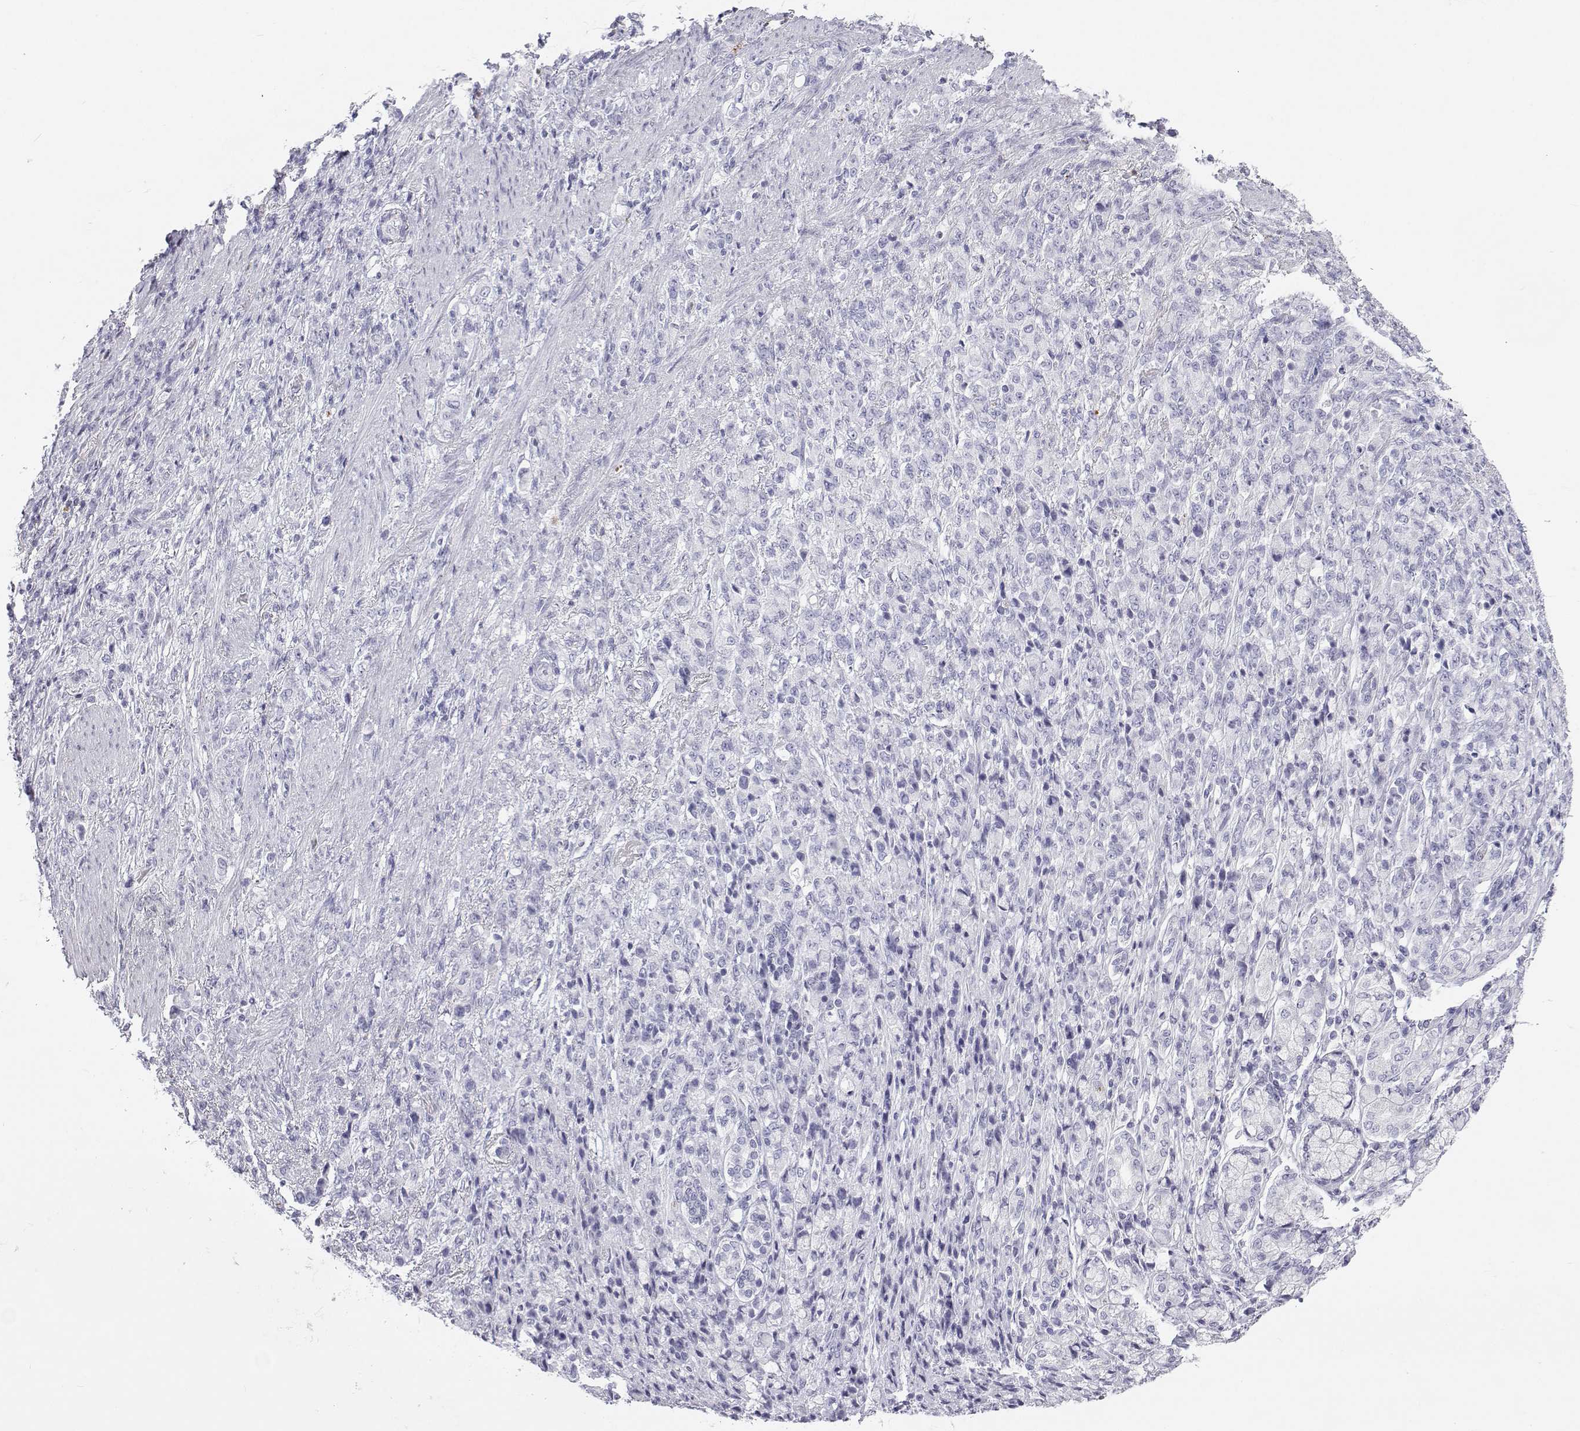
{"staining": {"intensity": "negative", "quantity": "none", "location": "none"}, "tissue": "stomach cancer", "cell_type": "Tumor cells", "image_type": "cancer", "snomed": [{"axis": "morphology", "description": "Adenocarcinoma, NOS"}, {"axis": "topography", "description": "Stomach"}], "caption": "Immunohistochemistry photomicrograph of human stomach cancer stained for a protein (brown), which displays no positivity in tumor cells. Brightfield microscopy of immunohistochemistry (IHC) stained with DAB (3,3'-diaminobenzidine) (brown) and hematoxylin (blue), captured at high magnification.", "gene": "SFTPB", "patient": {"sex": "female", "age": 79}}